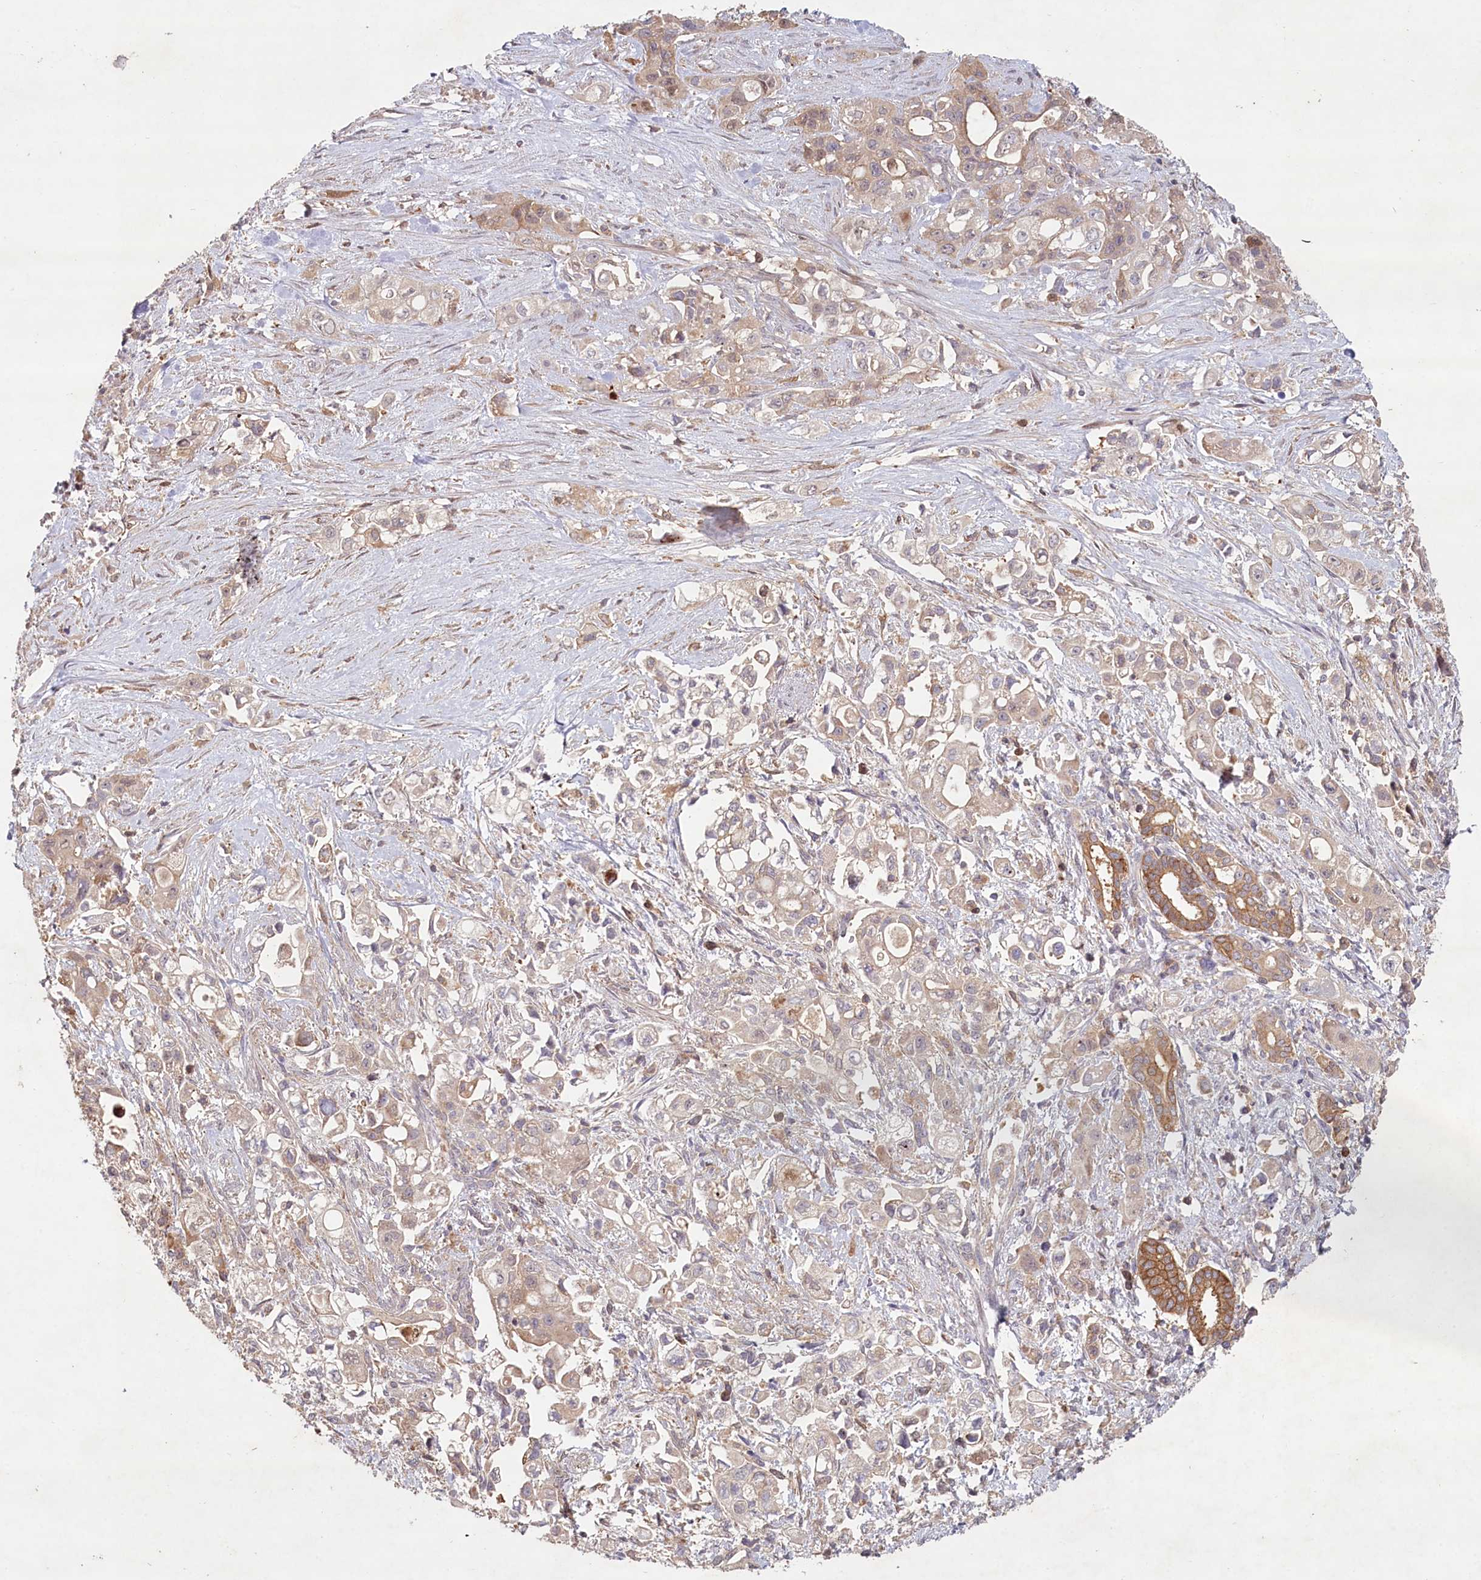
{"staining": {"intensity": "moderate", "quantity": "<25%", "location": "cytoplasmic/membranous"}, "tissue": "pancreatic cancer", "cell_type": "Tumor cells", "image_type": "cancer", "snomed": [{"axis": "morphology", "description": "Adenocarcinoma, NOS"}, {"axis": "topography", "description": "Pancreas"}], "caption": "About <25% of tumor cells in pancreatic cancer (adenocarcinoma) reveal moderate cytoplasmic/membranous protein expression as visualized by brown immunohistochemical staining.", "gene": "HAL", "patient": {"sex": "female", "age": 66}}